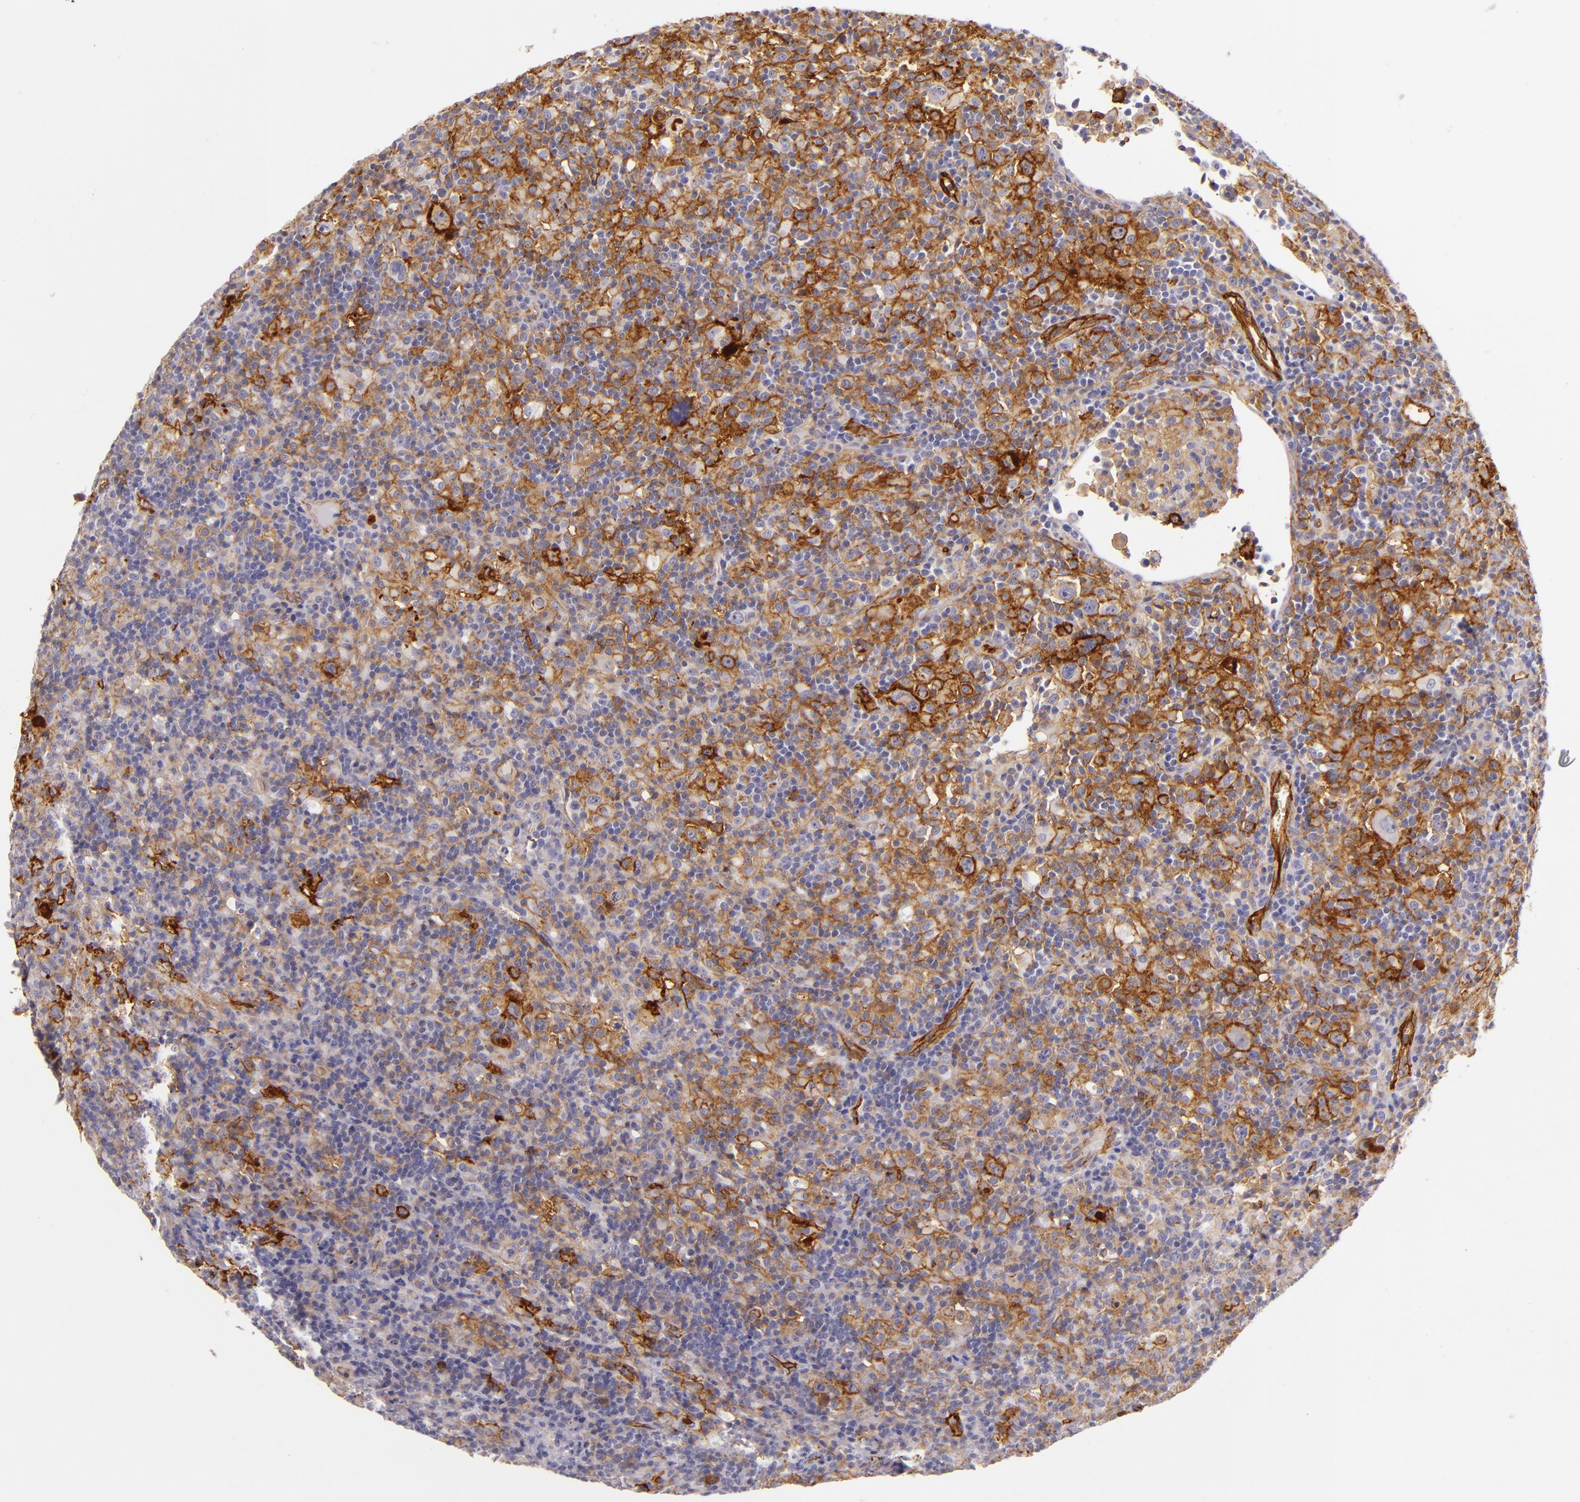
{"staining": {"intensity": "moderate", "quantity": "25%-75%", "location": "cytoplasmic/membranous"}, "tissue": "lymphoma", "cell_type": "Tumor cells", "image_type": "cancer", "snomed": [{"axis": "morphology", "description": "Hodgkin's disease, NOS"}, {"axis": "topography", "description": "Lymph node"}], "caption": "A brown stain labels moderate cytoplasmic/membranous expression of a protein in human Hodgkin's disease tumor cells.", "gene": "ICAM1", "patient": {"sex": "male", "age": 46}}